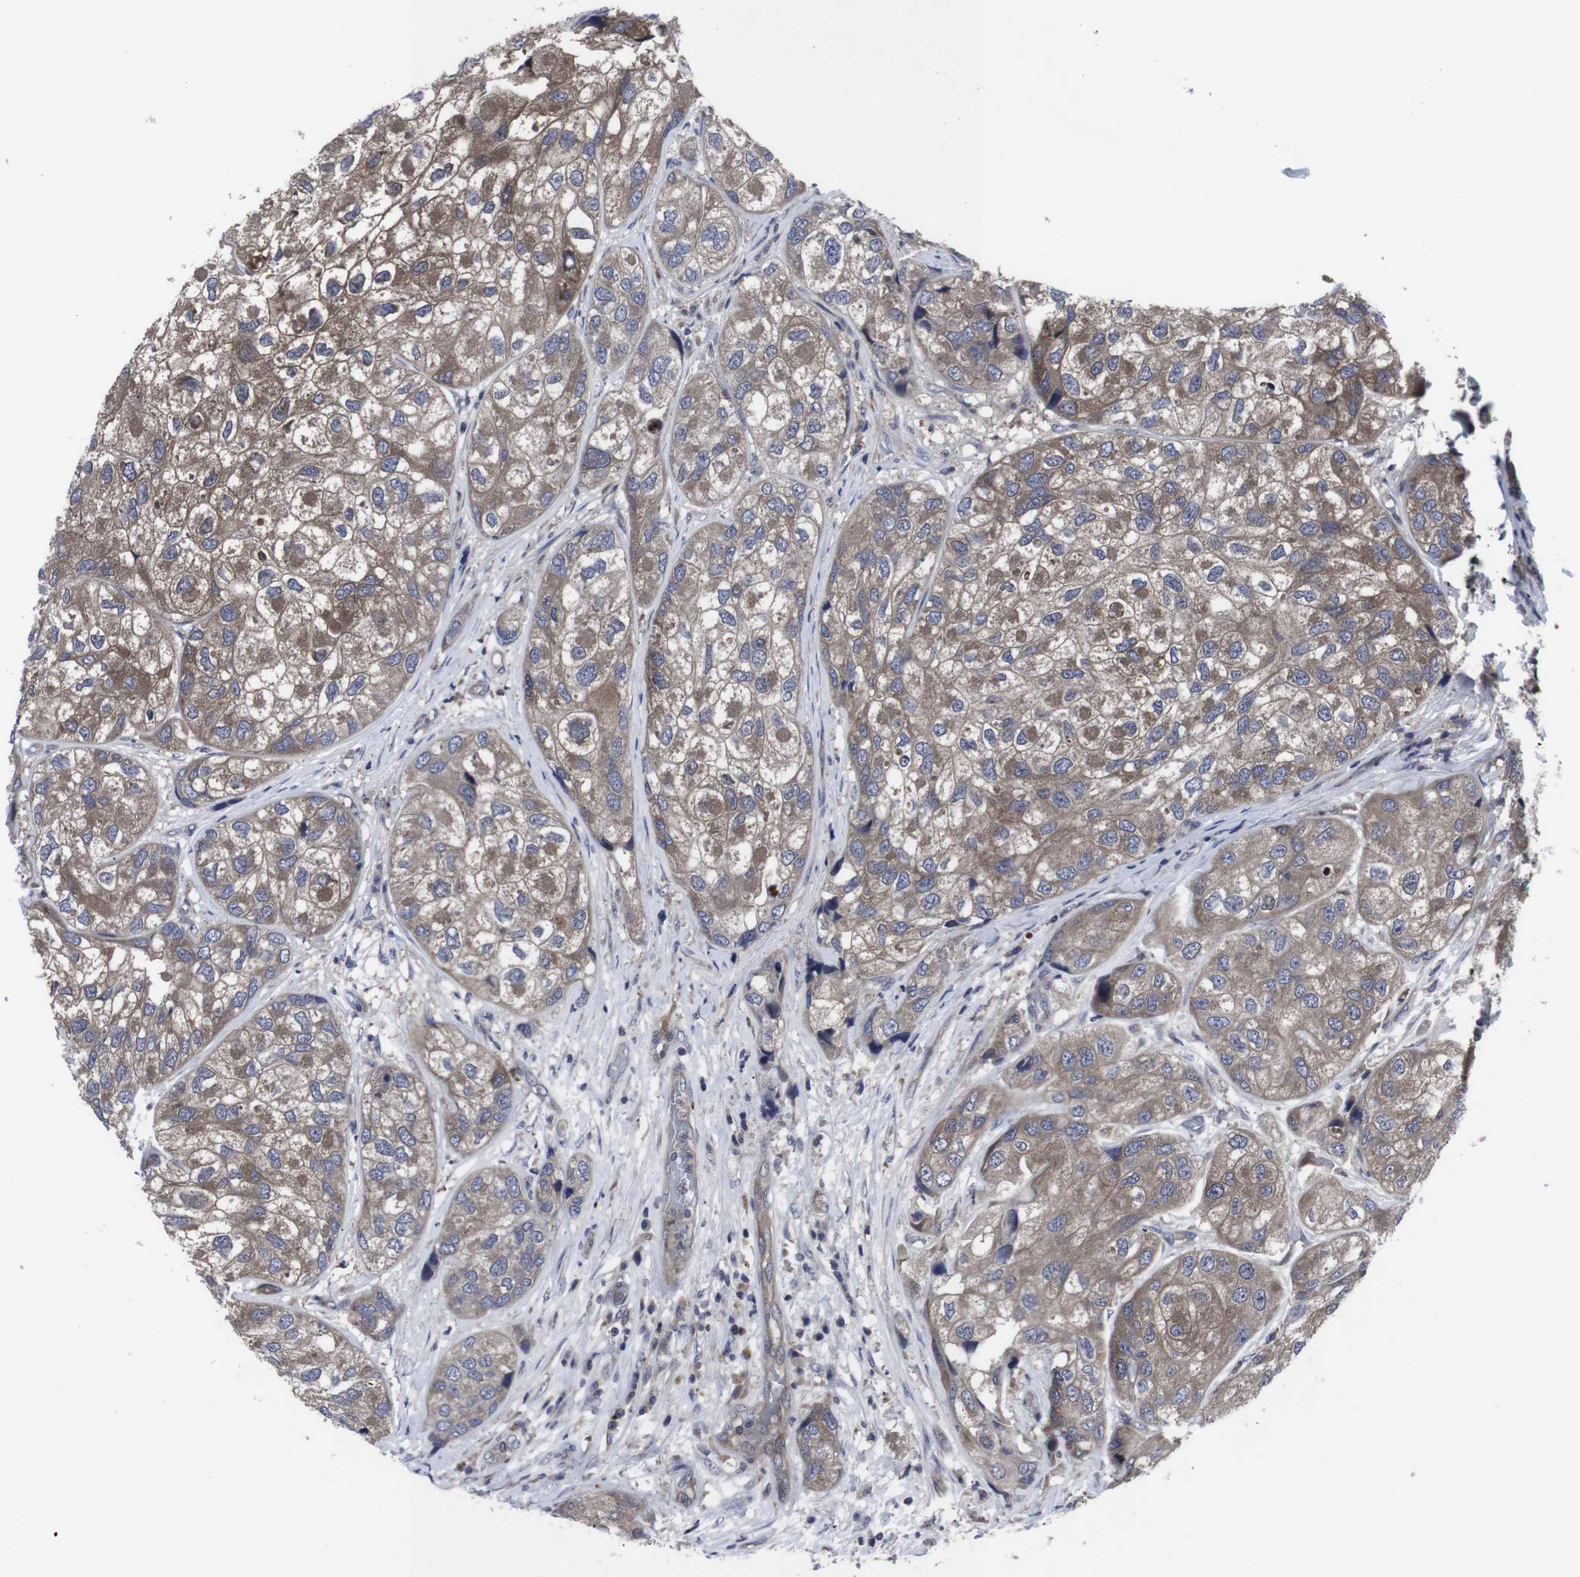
{"staining": {"intensity": "moderate", "quantity": ">75%", "location": "cytoplasmic/membranous"}, "tissue": "urothelial cancer", "cell_type": "Tumor cells", "image_type": "cancer", "snomed": [{"axis": "morphology", "description": "Urothelial carcinoma, High grade"}, {"axis": "topography", "description": "Urinary bladder"}], "caption": "Moderate cytoplasmic/membranous positivity is seen in approximately >75% of tumor cells in urothelial cancer.", "gene": "HPRT1", "patient": {"sex": "female", "age": 64}}